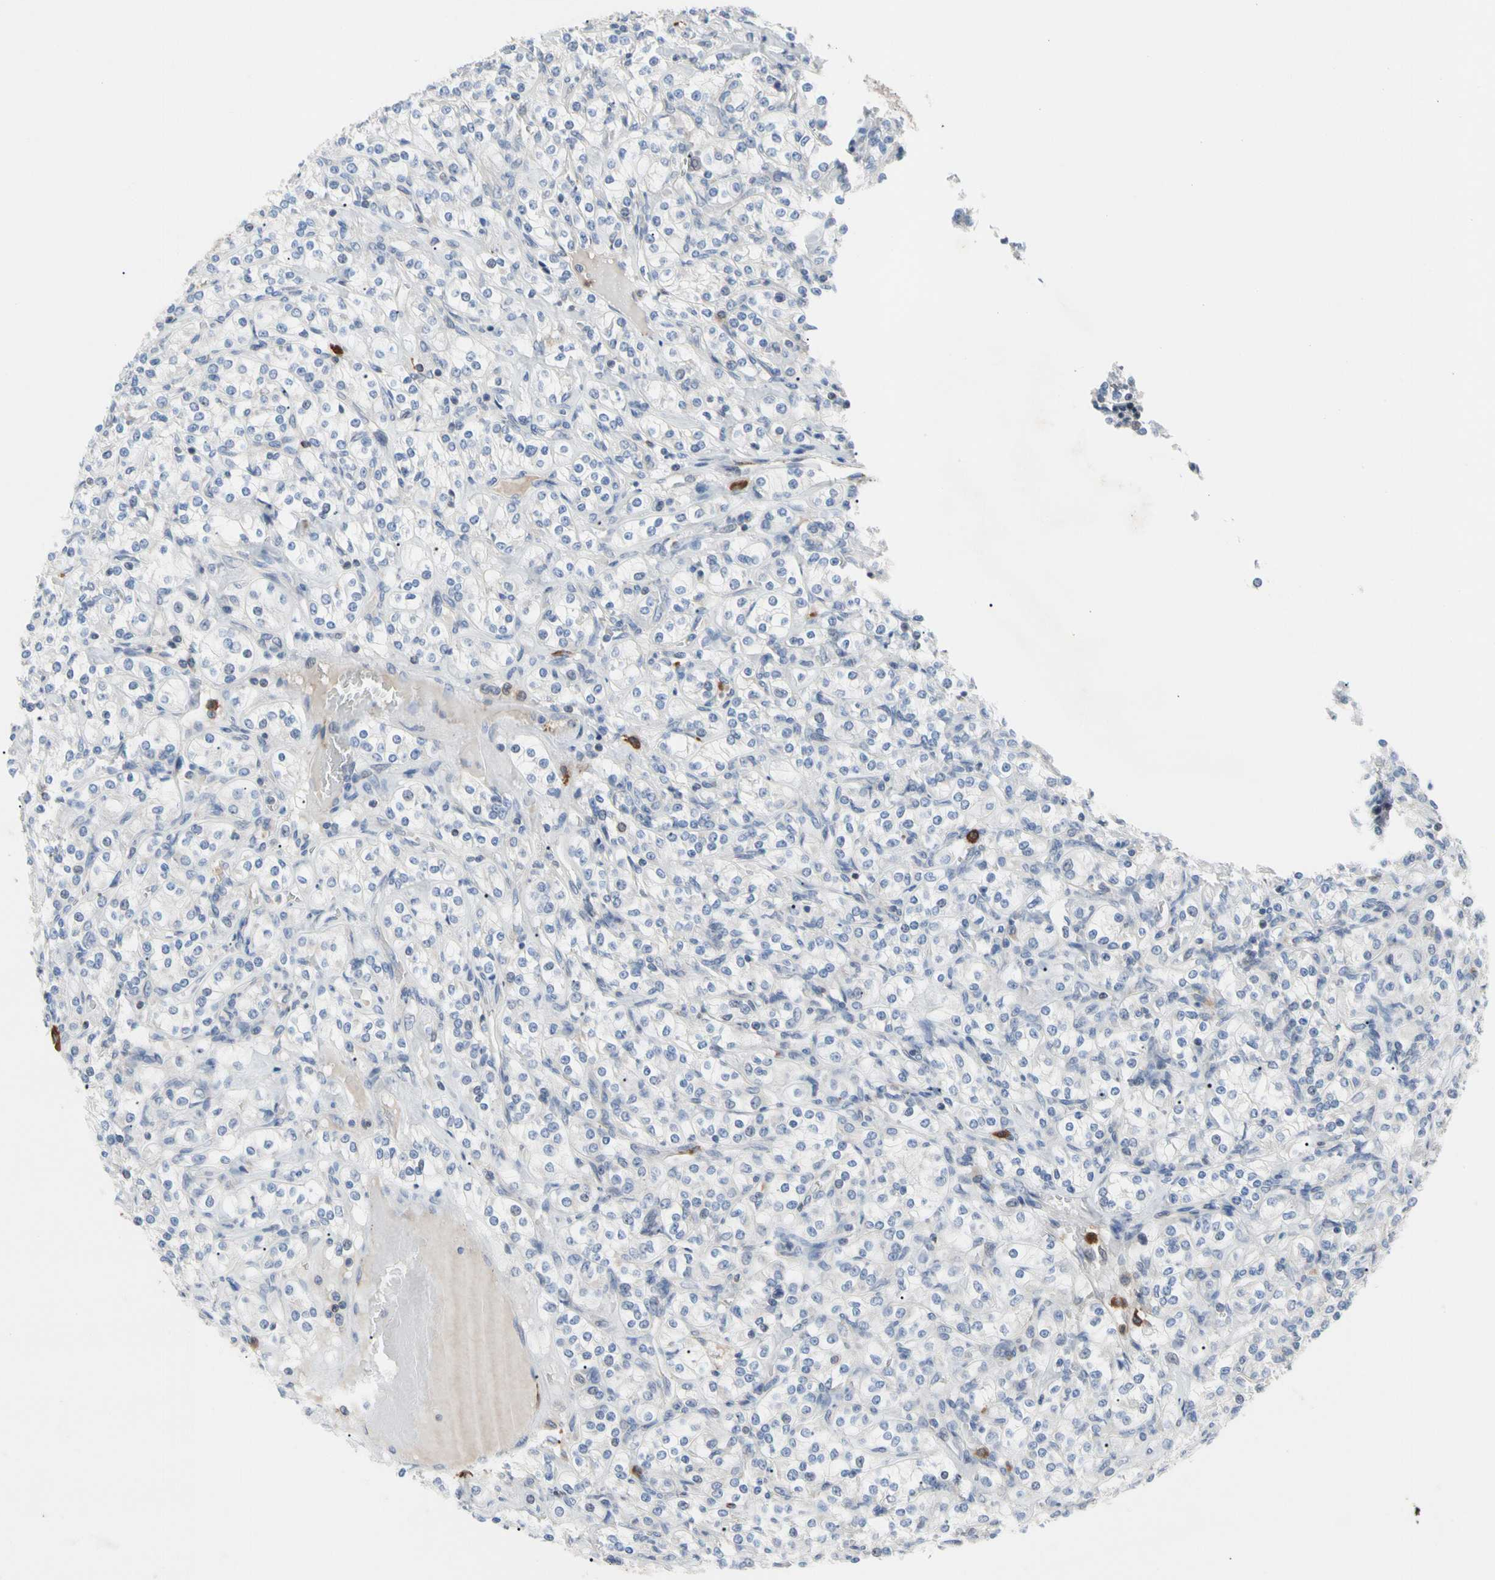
{"staining": {"intensity": "negative", "quantity": "none", "location": "none"}, "tissue": "renal cancer", "cell_type": "Tumor cells", "image_type": "cancer", "snomed": [{"axis": "morphology", "description": "Adenocarcinoma, NOS"}, {"axis": "topography", "description": "Kidney"}], "caption": "Adenocarcinoma (renal) was stained to show a protein in brown. There is no significant expression in tumor cells. Nuclei are stained in blue.", "gene": "MCL1", "patient": {"sex": "male", "age": 77}}